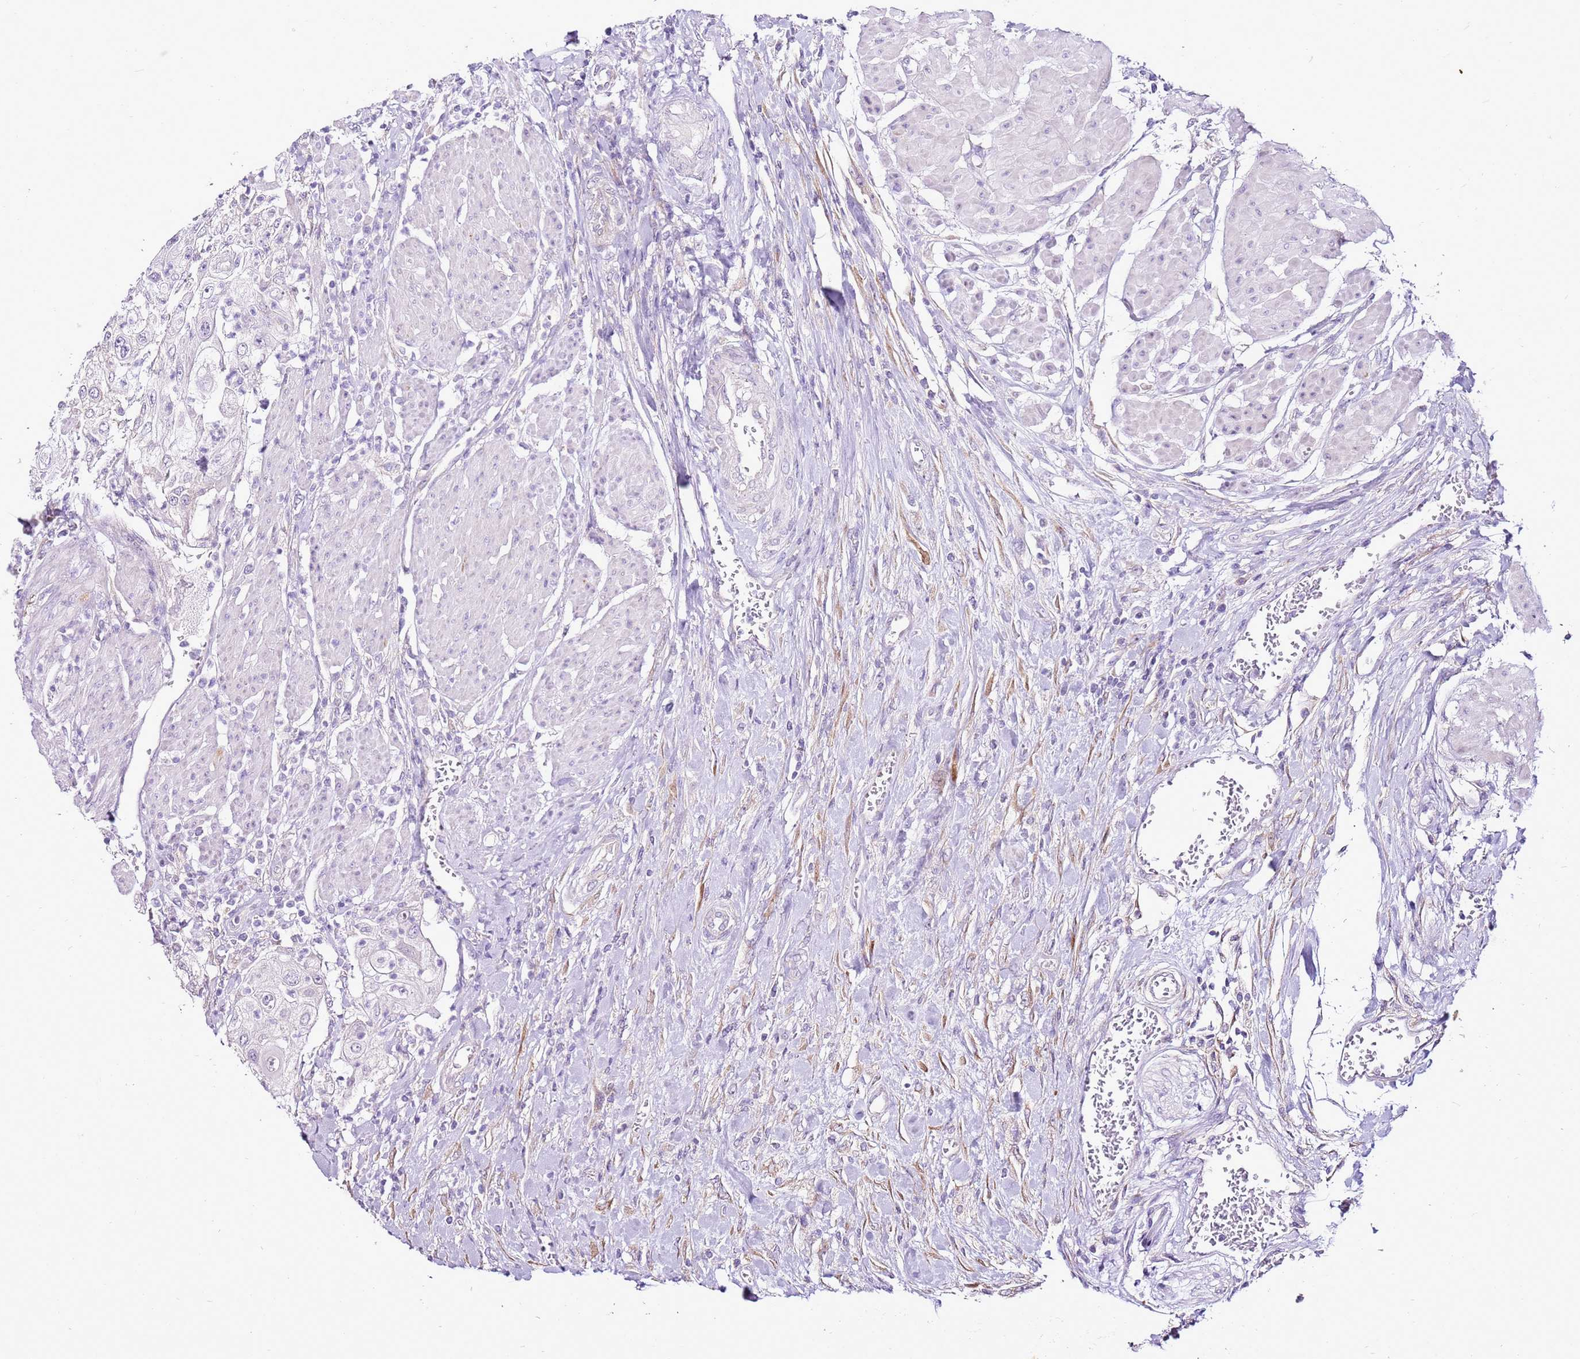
{"staining": {"intensity": "negative", "quantity": "none", "location": "none"}, "tissue": "urothelial cancer", "cell_type": "Tumor cells", "image_type": "cancer", "snomed": [{"axis": "morphology", "description": "Urothelial carcinoma, High grade"}, {"axis": "topography", "description": "Urinary bladder"}], "caption": "This histopathology image is of urothelial carcinoma (high-grade) stained with immunohistochemistry to label a protein in brown with the nuclei are counter-stained blue. There is no expression in tumor cells.", "gene": "SLC38A5", "patient": {"sex": "female", "age": 79}}